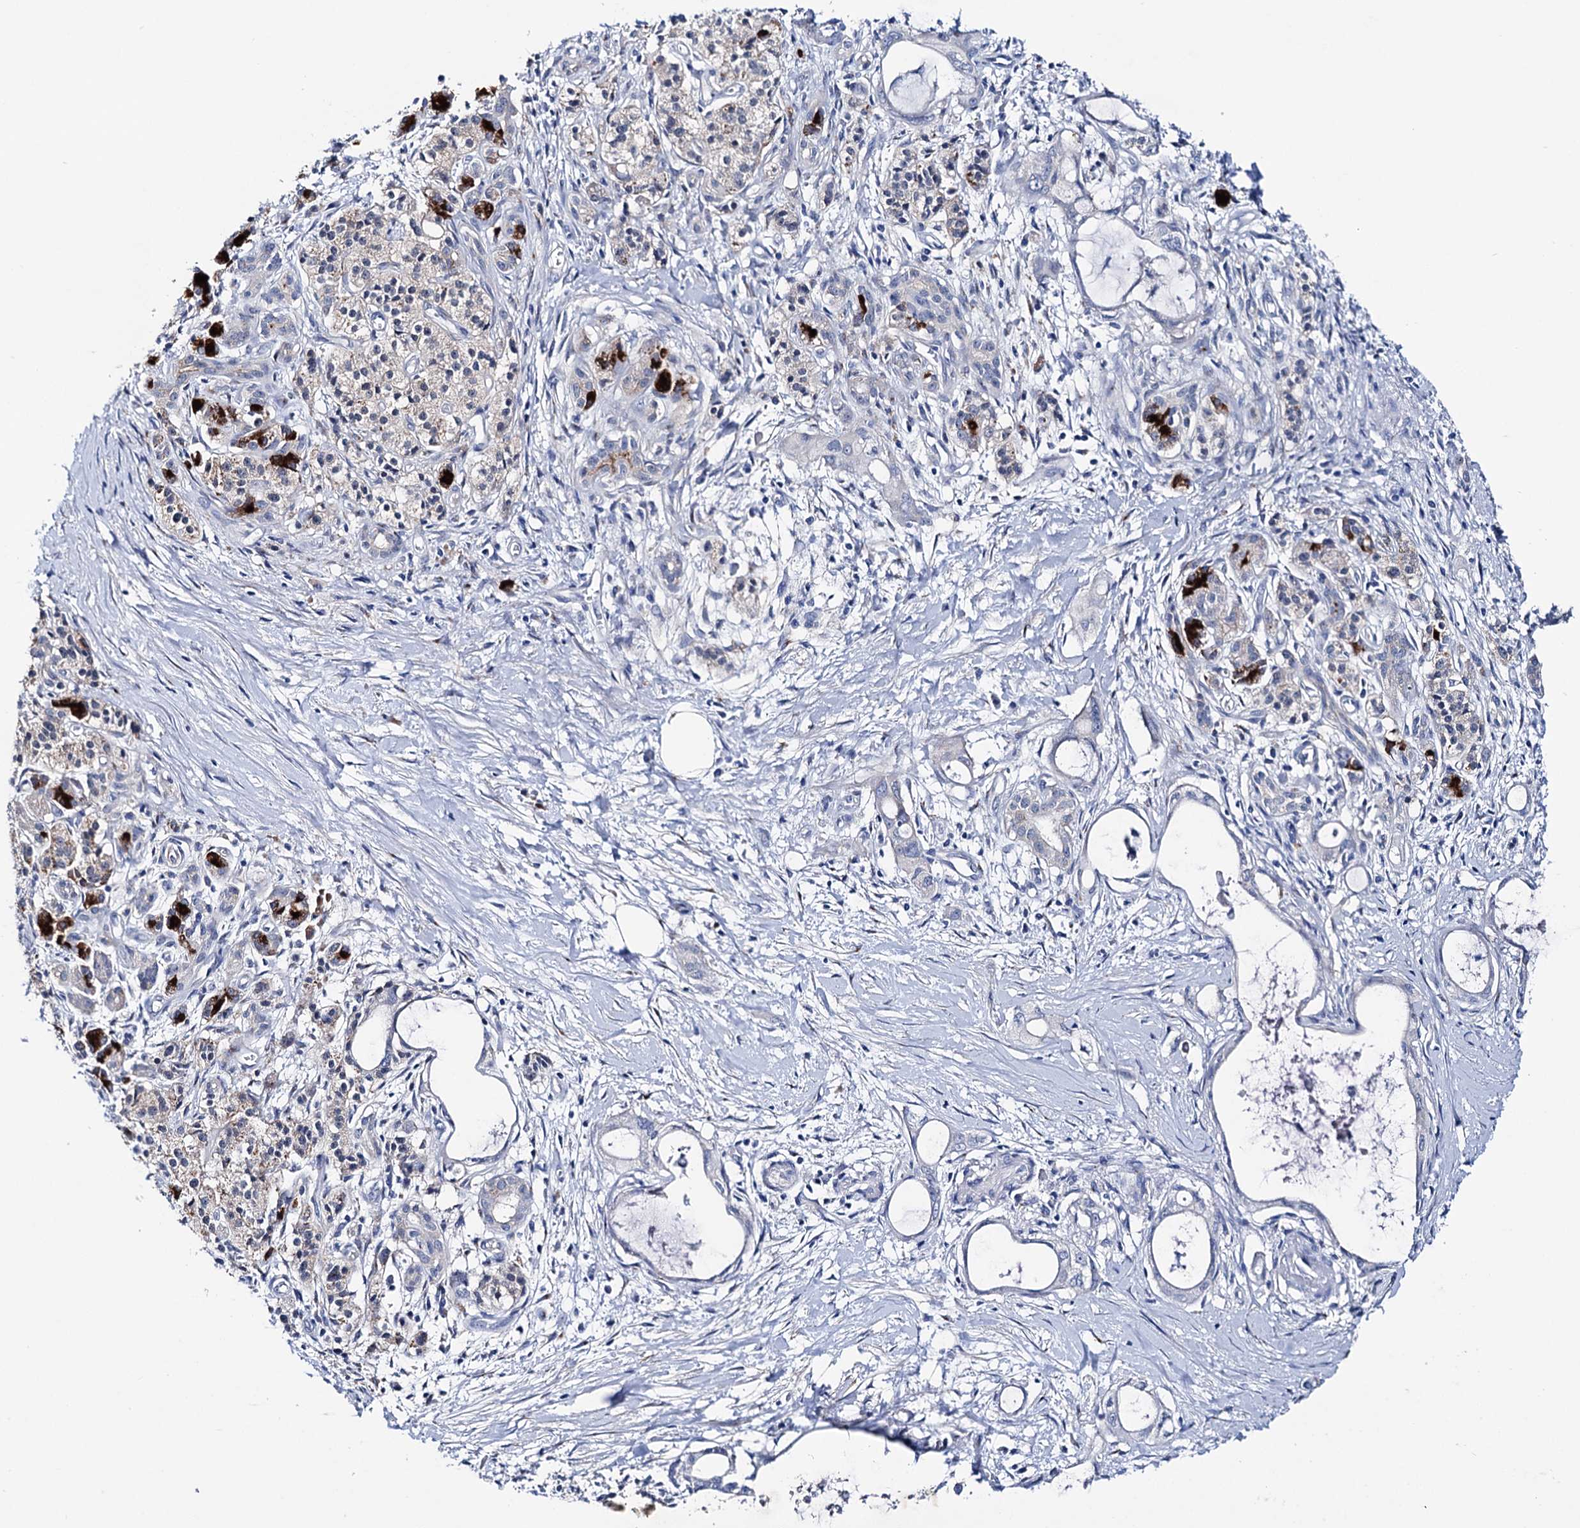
{"staining": {"intensity": "negative", "quantity": "none", "location": "none"}, "tissue": "pancreatic cancer", "cell_type": "Tumor cells", "image_type": "cancer", "snomed": [{"axis": "morphology", "description": "Adenocarcinoma, NOS"}, {"axis": "topography", "description": "Pancreas"}], "caption": "This is an immunohistochemistry (IHC) micrograph of pancreatic cancer (adenocarcinoma). There is no staining in tumor cells.", "gene": "SHROOM1", "patient": {"sex": "male", "age": 72}}